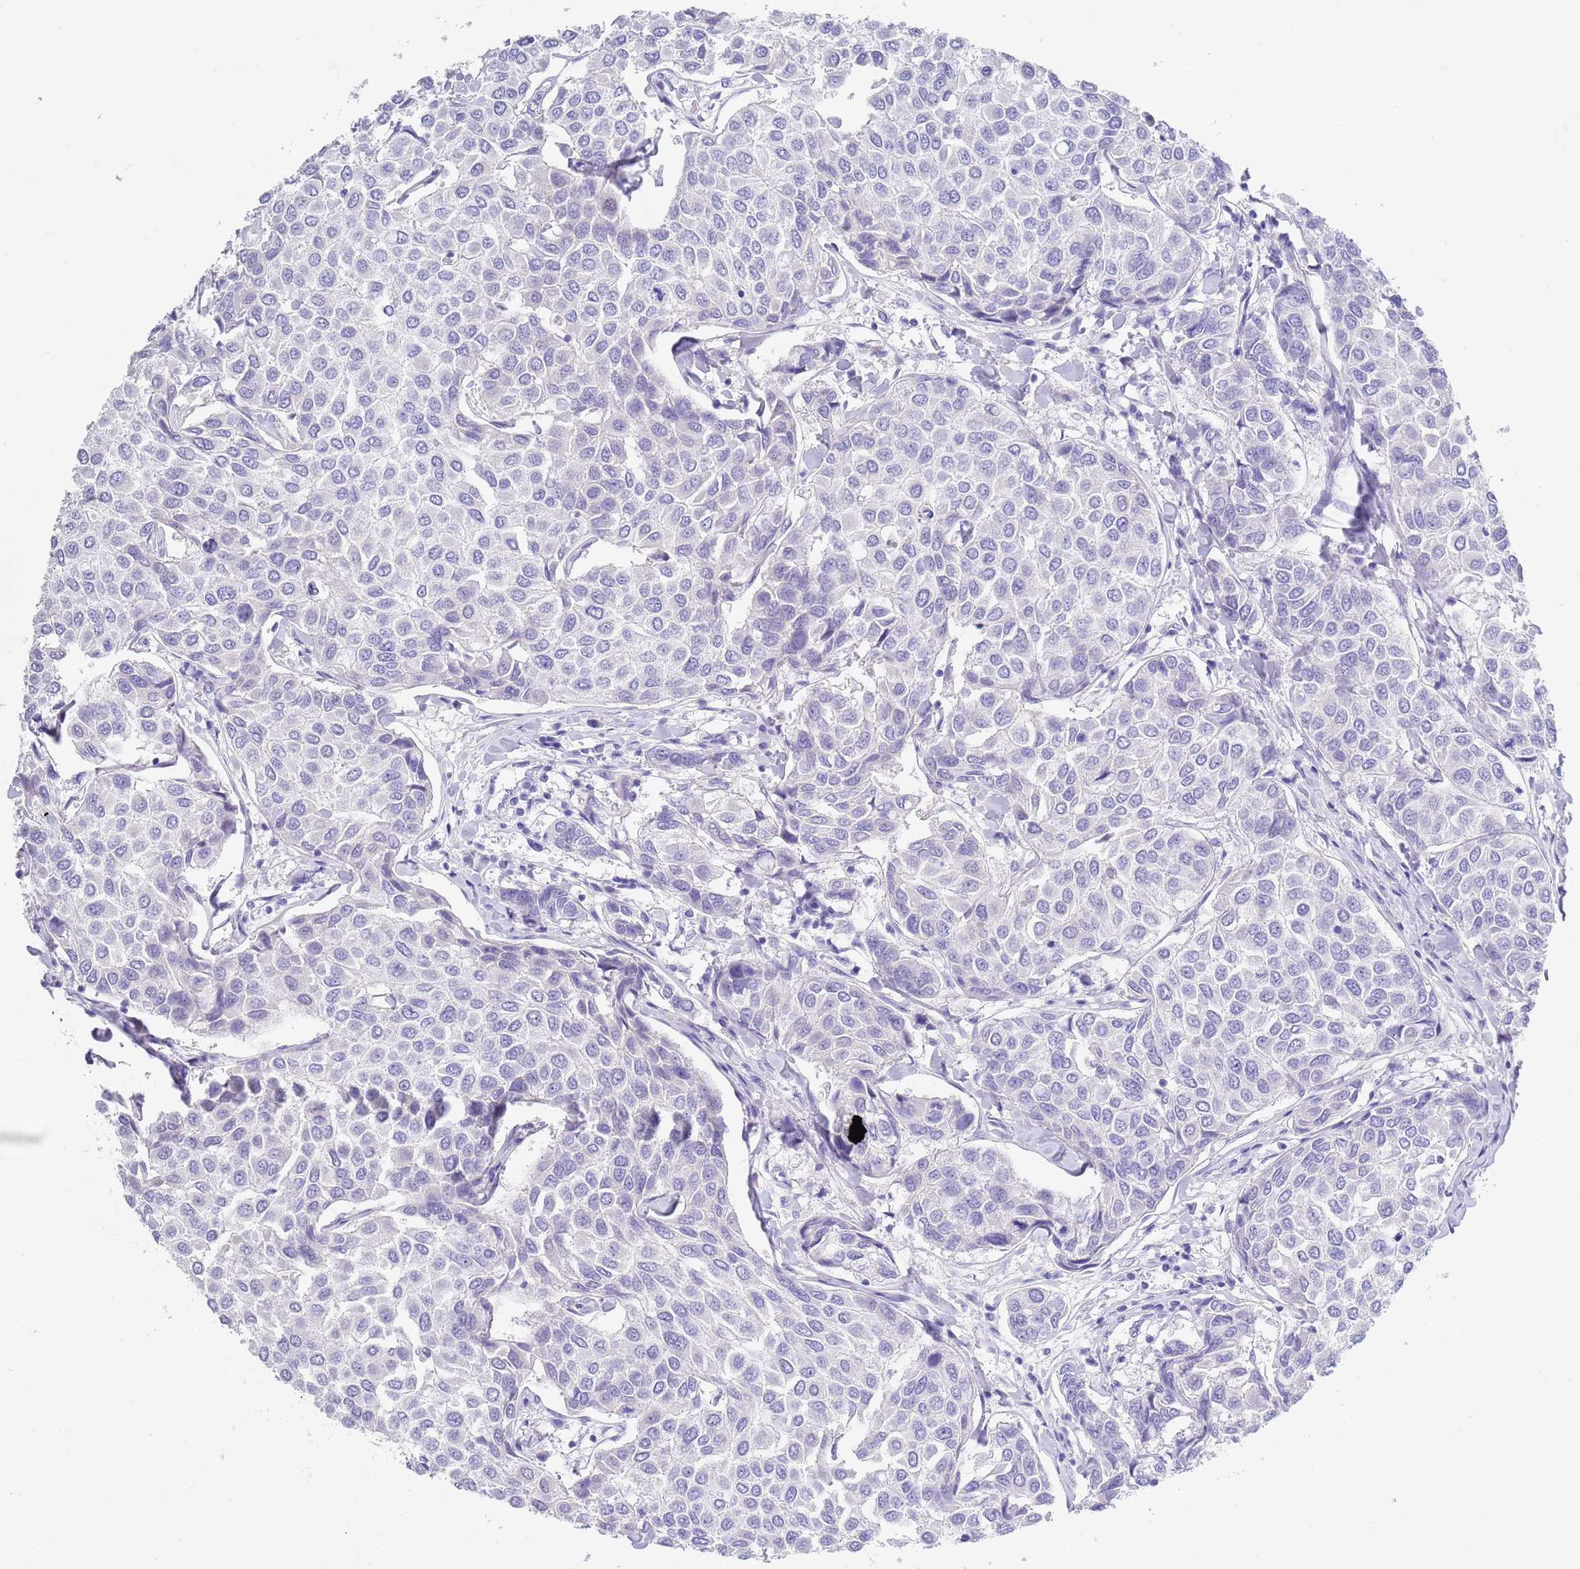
{"staining": {"intensity": "negative", "quantity": "none", "location": "none"}, "tissue": "breast cancer", "cell_type": "Tumor cells", "image_type": "cancer", "snomed": [{"axis": "morphology", "description": "Duct carcinoma"}, {"axis": "topography", "description": "Breast"}], "caption": "DAB (3,3'-diaminobenzidine) immunohistochemical staining of human infiltrating ductal carcinoma (breast) displays no significant expression in tumor cells.", "gene": "CPXM2", "patient": {"sex": "female", "age": 55}}